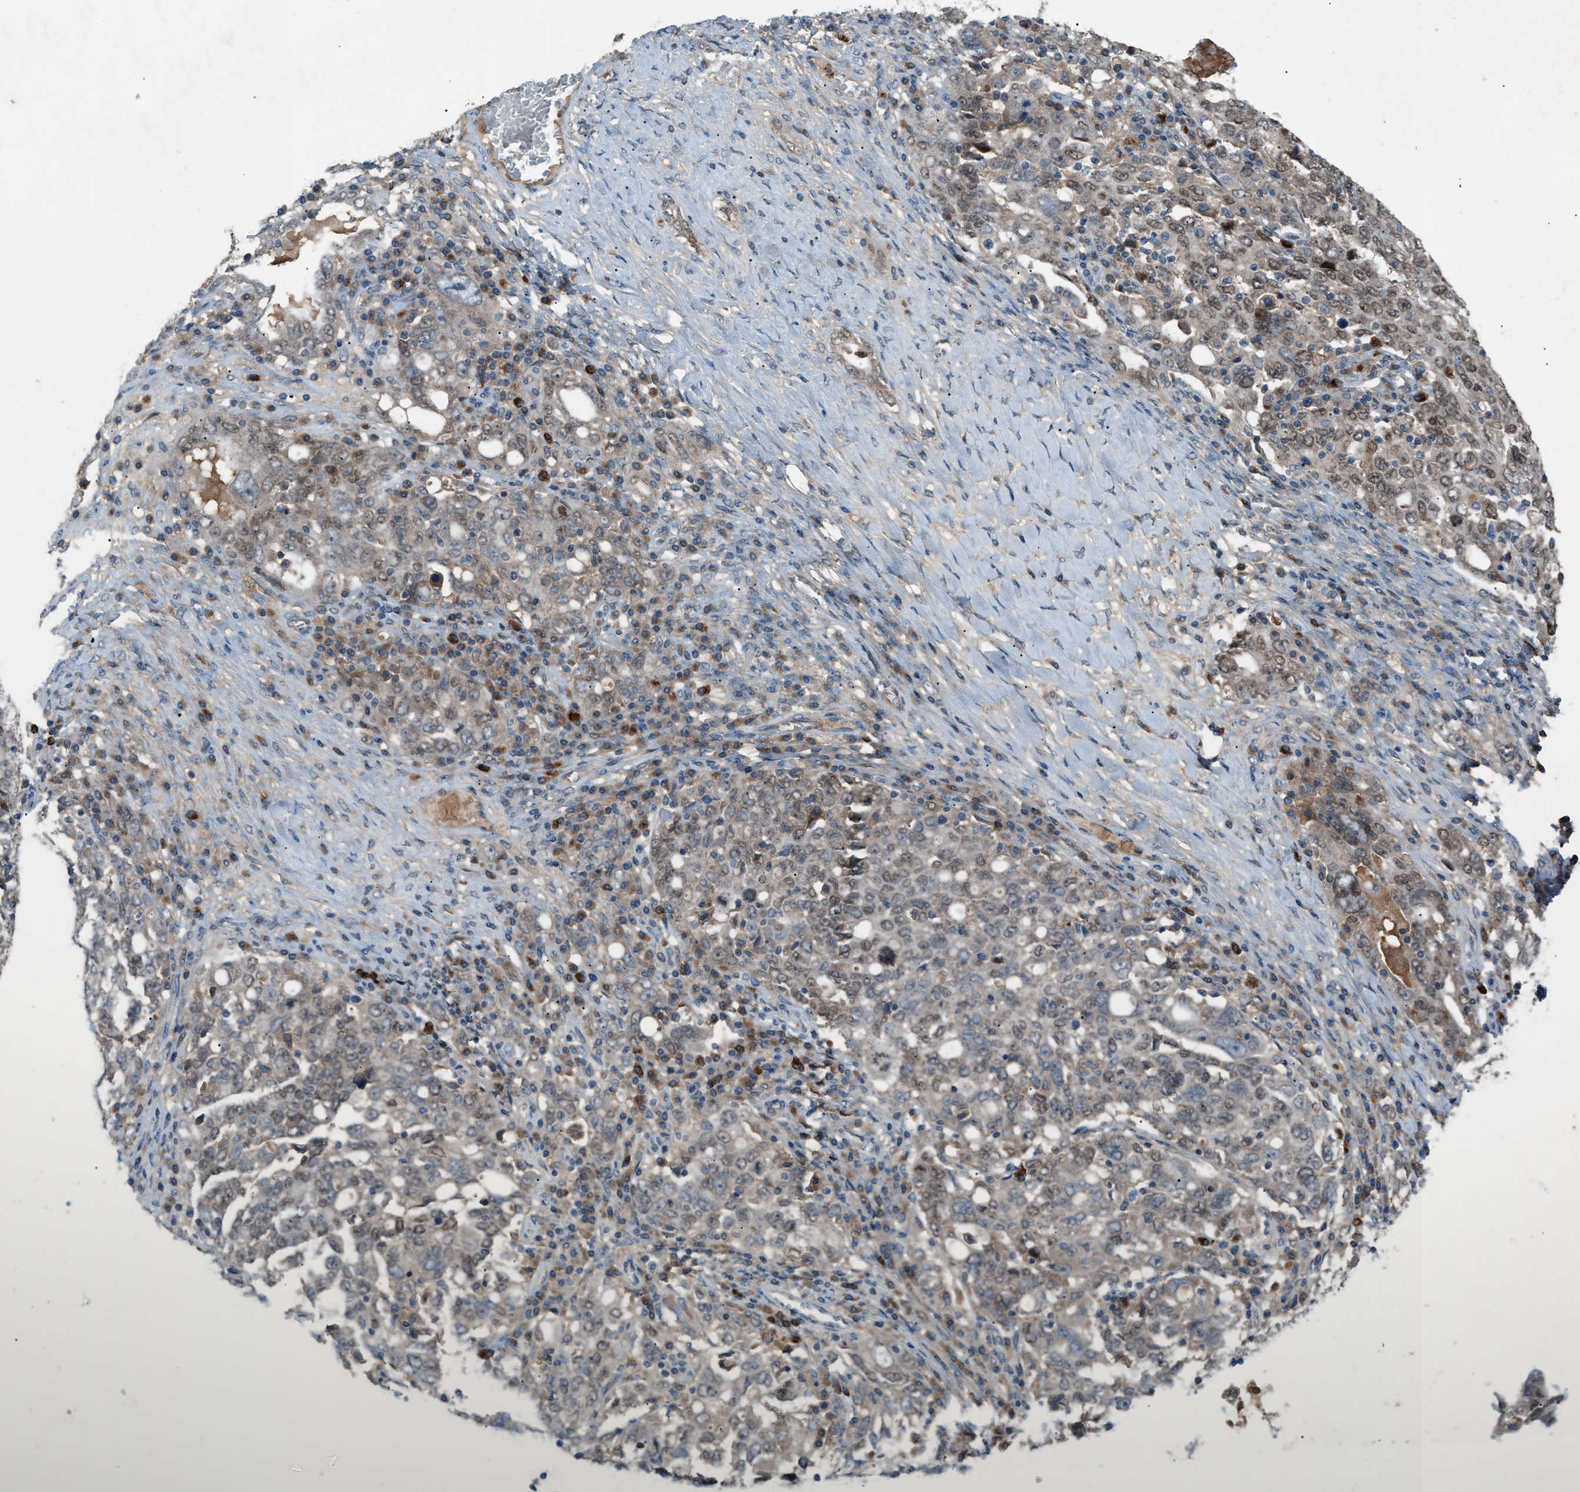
{"staining": {"intensity": "moderate", "quantity": ">75%", "location": "nuclear"}, "tissue": "ovarian cancer", "cell_type": "Tumor cells", "image_type": "cancer", "snomed": [{"axis": "morphology", "description": "Carcinoma, endometroid"}, {"axis": "topography", "description": "Ovary"}], "caption": "Immunohistochemistry micrograph of human ovarian endometroid carcinoma stained for a protein (brown), which exhibits medium levels of moderate nuclear expression in approximately >75% of tumor cells.", "gene": "DYRK1A", "patient": {"sex": "female", "age": 62}}